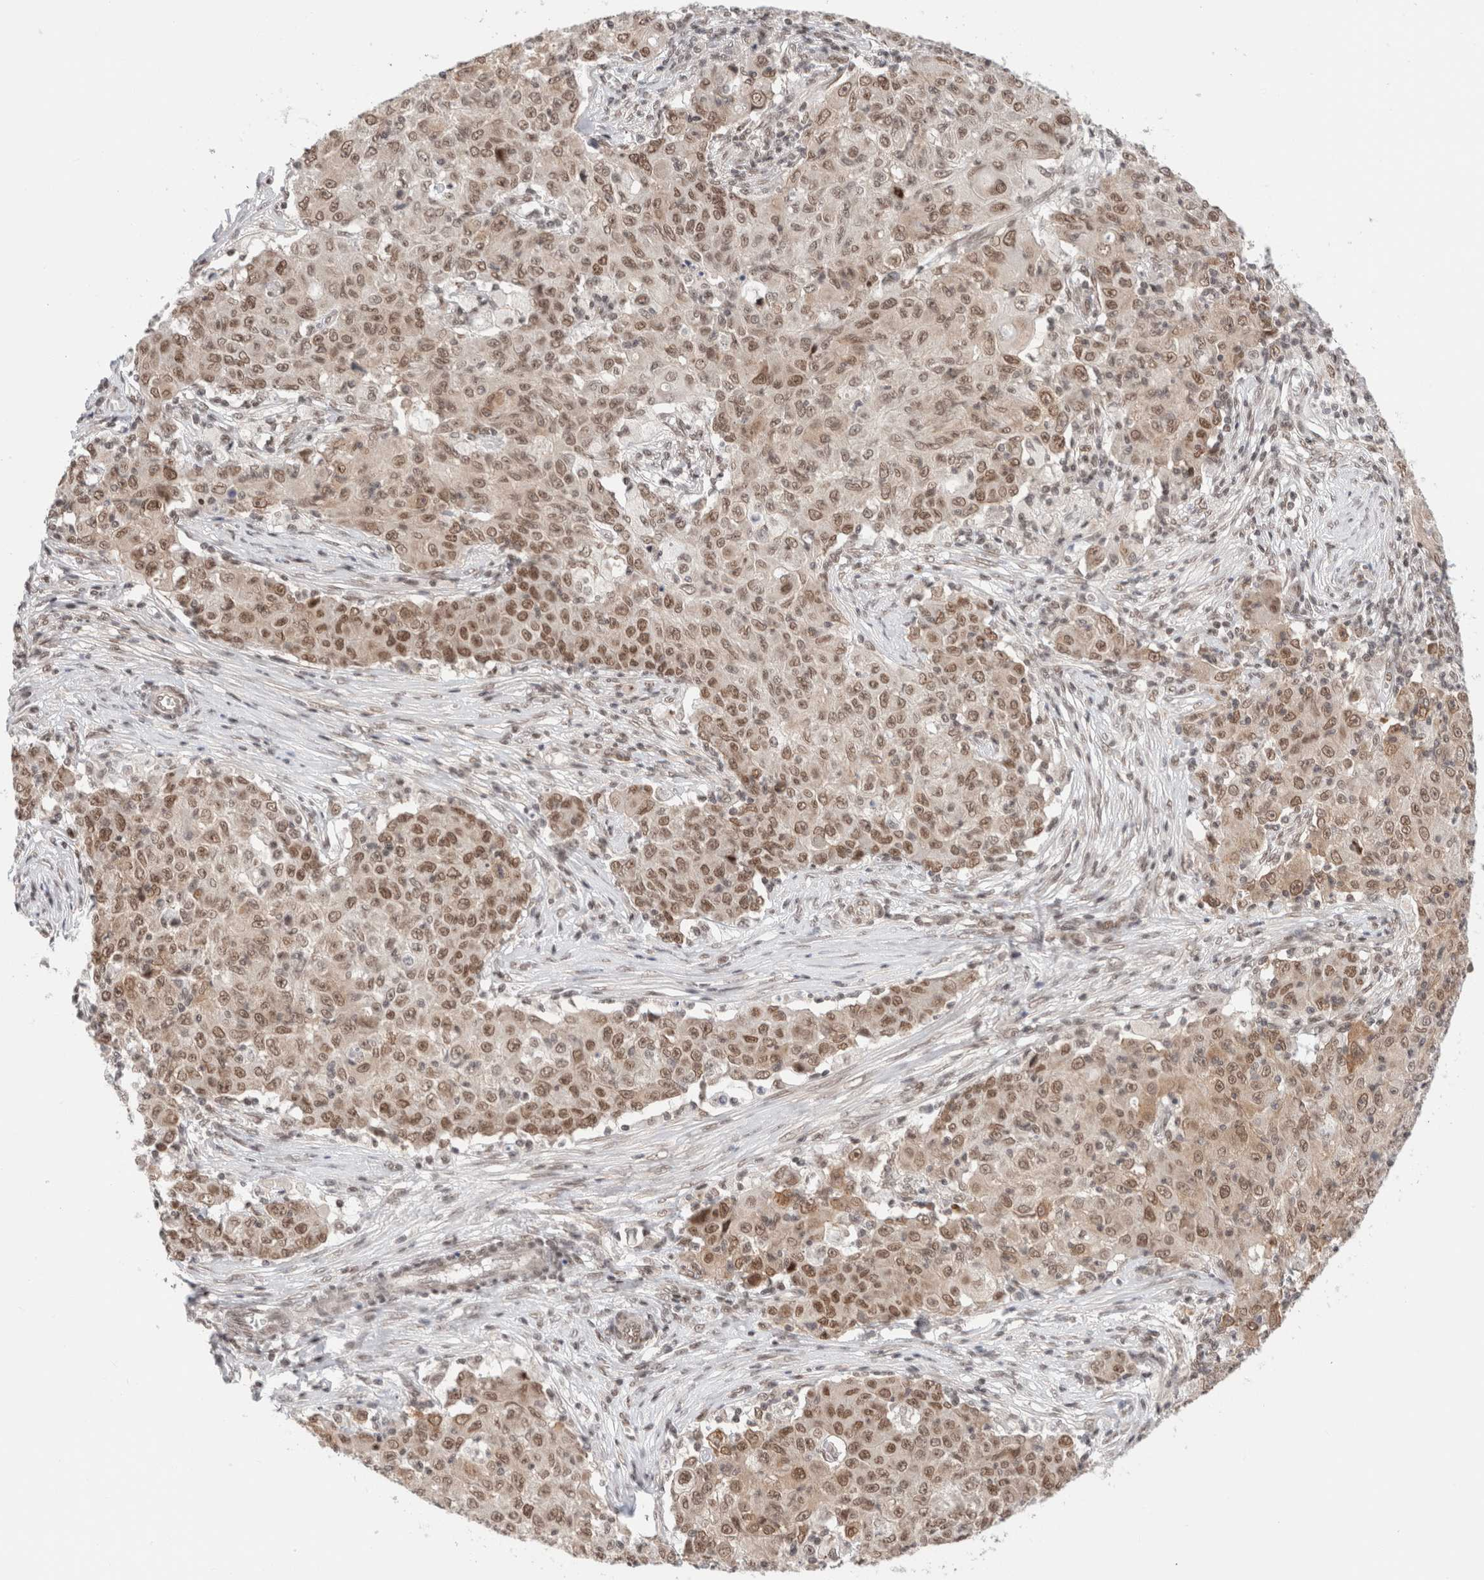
{"staining": {"intensity": "moderate", "quantity": ">75%", "location": "nuclear"}, "tissue": "ovarian cancer", "cell_type": "Tumor cells", "image_type": "cancer", "snomed": [{"axis": "morphology", "description": "Carcinoma, endometroid"}, {"axis": "topography", "description": "Ovary"}], "caption": "Protein expression analysis of human ovarian cancer (endometroid carcinoma) reveals moderate nuclear expression in approximately >75% of tumor cells. The staining was performed using DAB to visualize the protein expression in brown, while the nuclei were stained in blue with hematoxylin (Magnification: 20x).", "gene": "GATAD2A", "patient": {"sex": "female", "age": 42}}